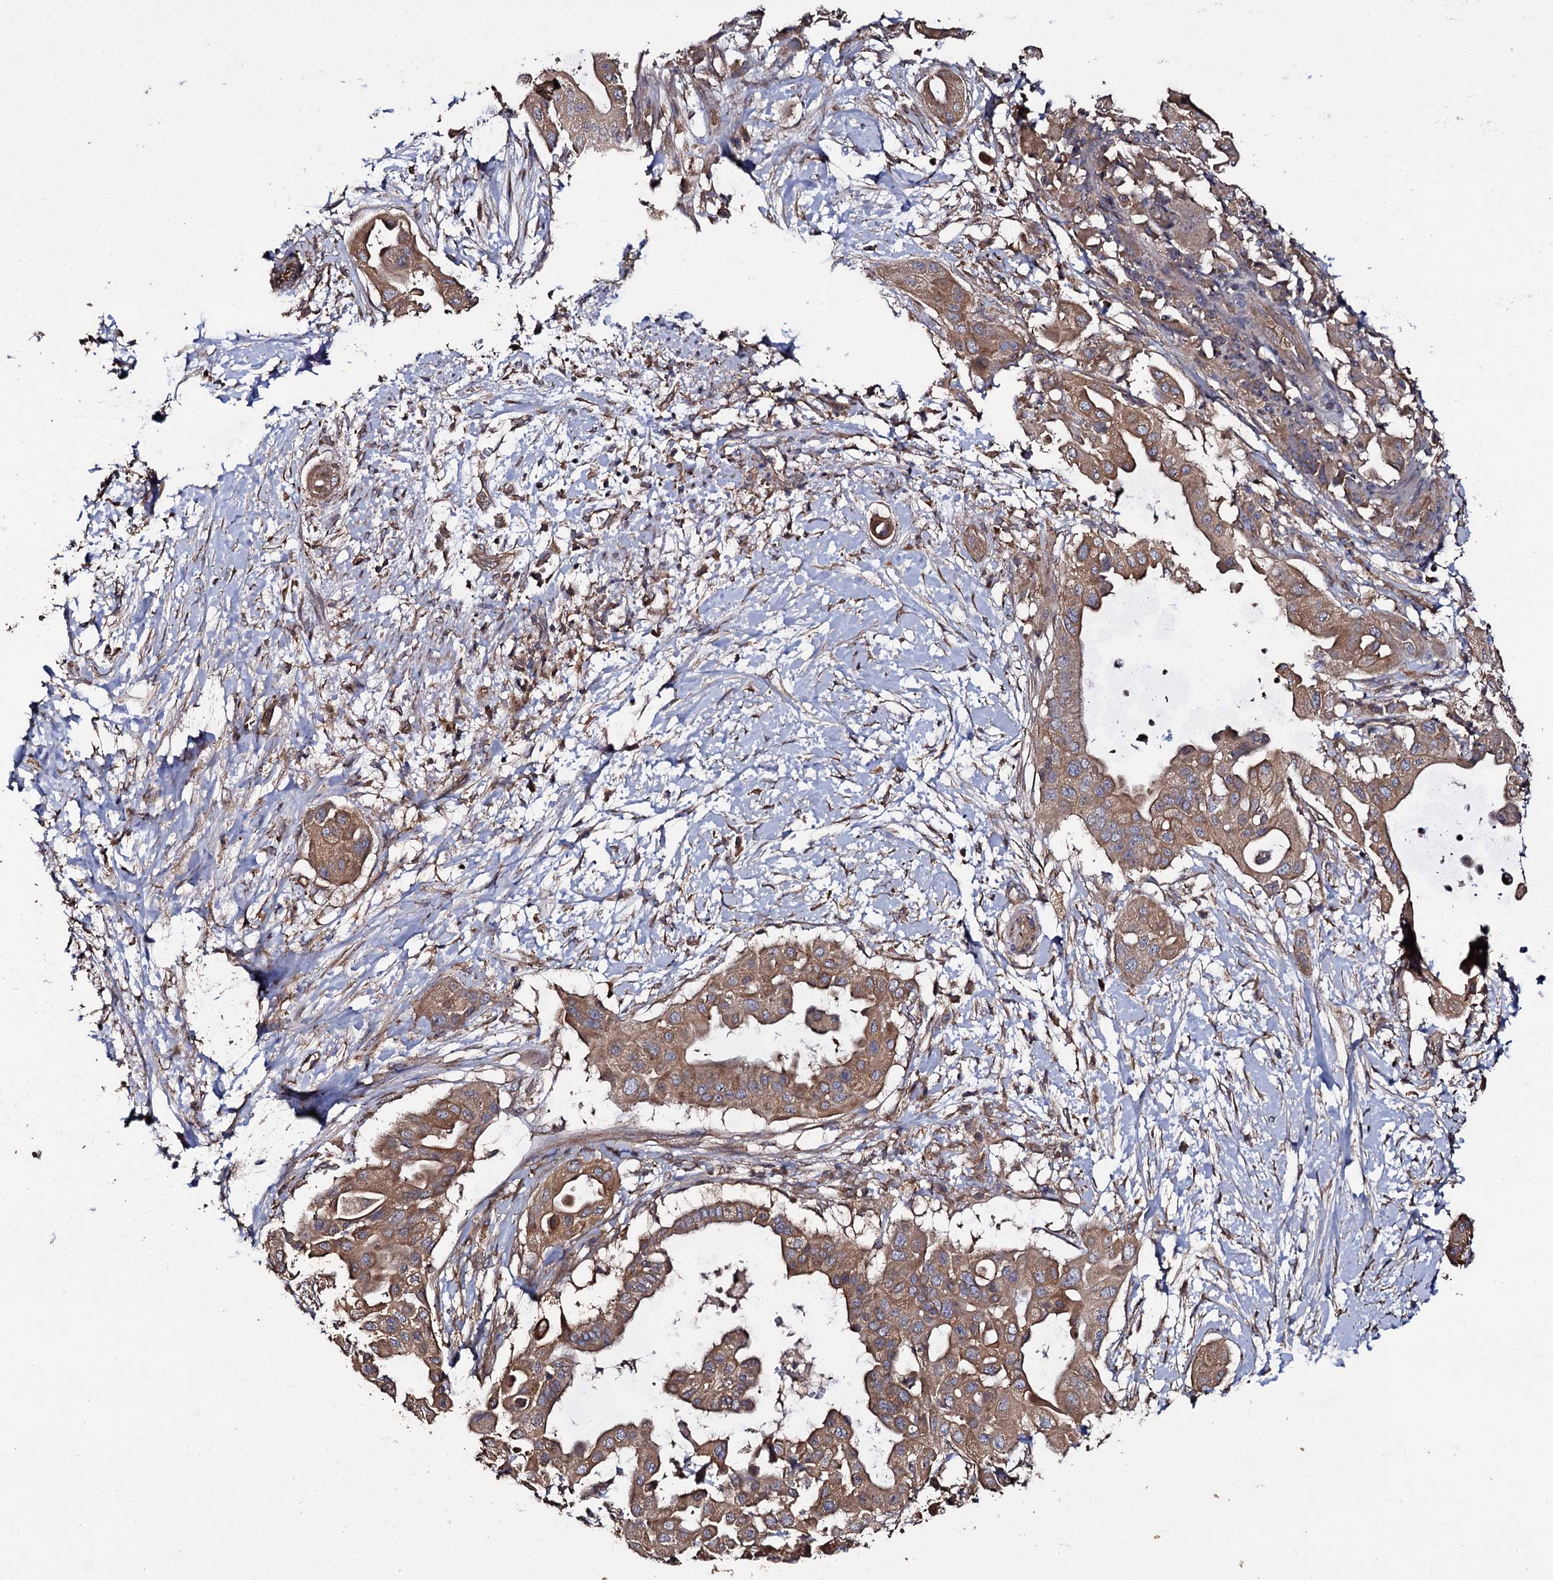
{"staining": {"intensity": "moderate", "quantity": ">75%", "location": "cytoplasmic/membranous"}, "tissue": "pancreatic cancer", "cell_type": "Tumor cells", "image_type": "cancer", "snomed": [{"axis": "morphology", "description": "Adenocarcinoma, NOS"}, {"axis": "topography", "description": "Pancreas"}], "caption": "Human pancreatic cancer stained for a protein (brown) reveals moderate cytoplasmic/membranous positive expression in approximately >75% of tumor cells.", "gene": "TTC23", "patient": {"sex": "male", "age": 68}}